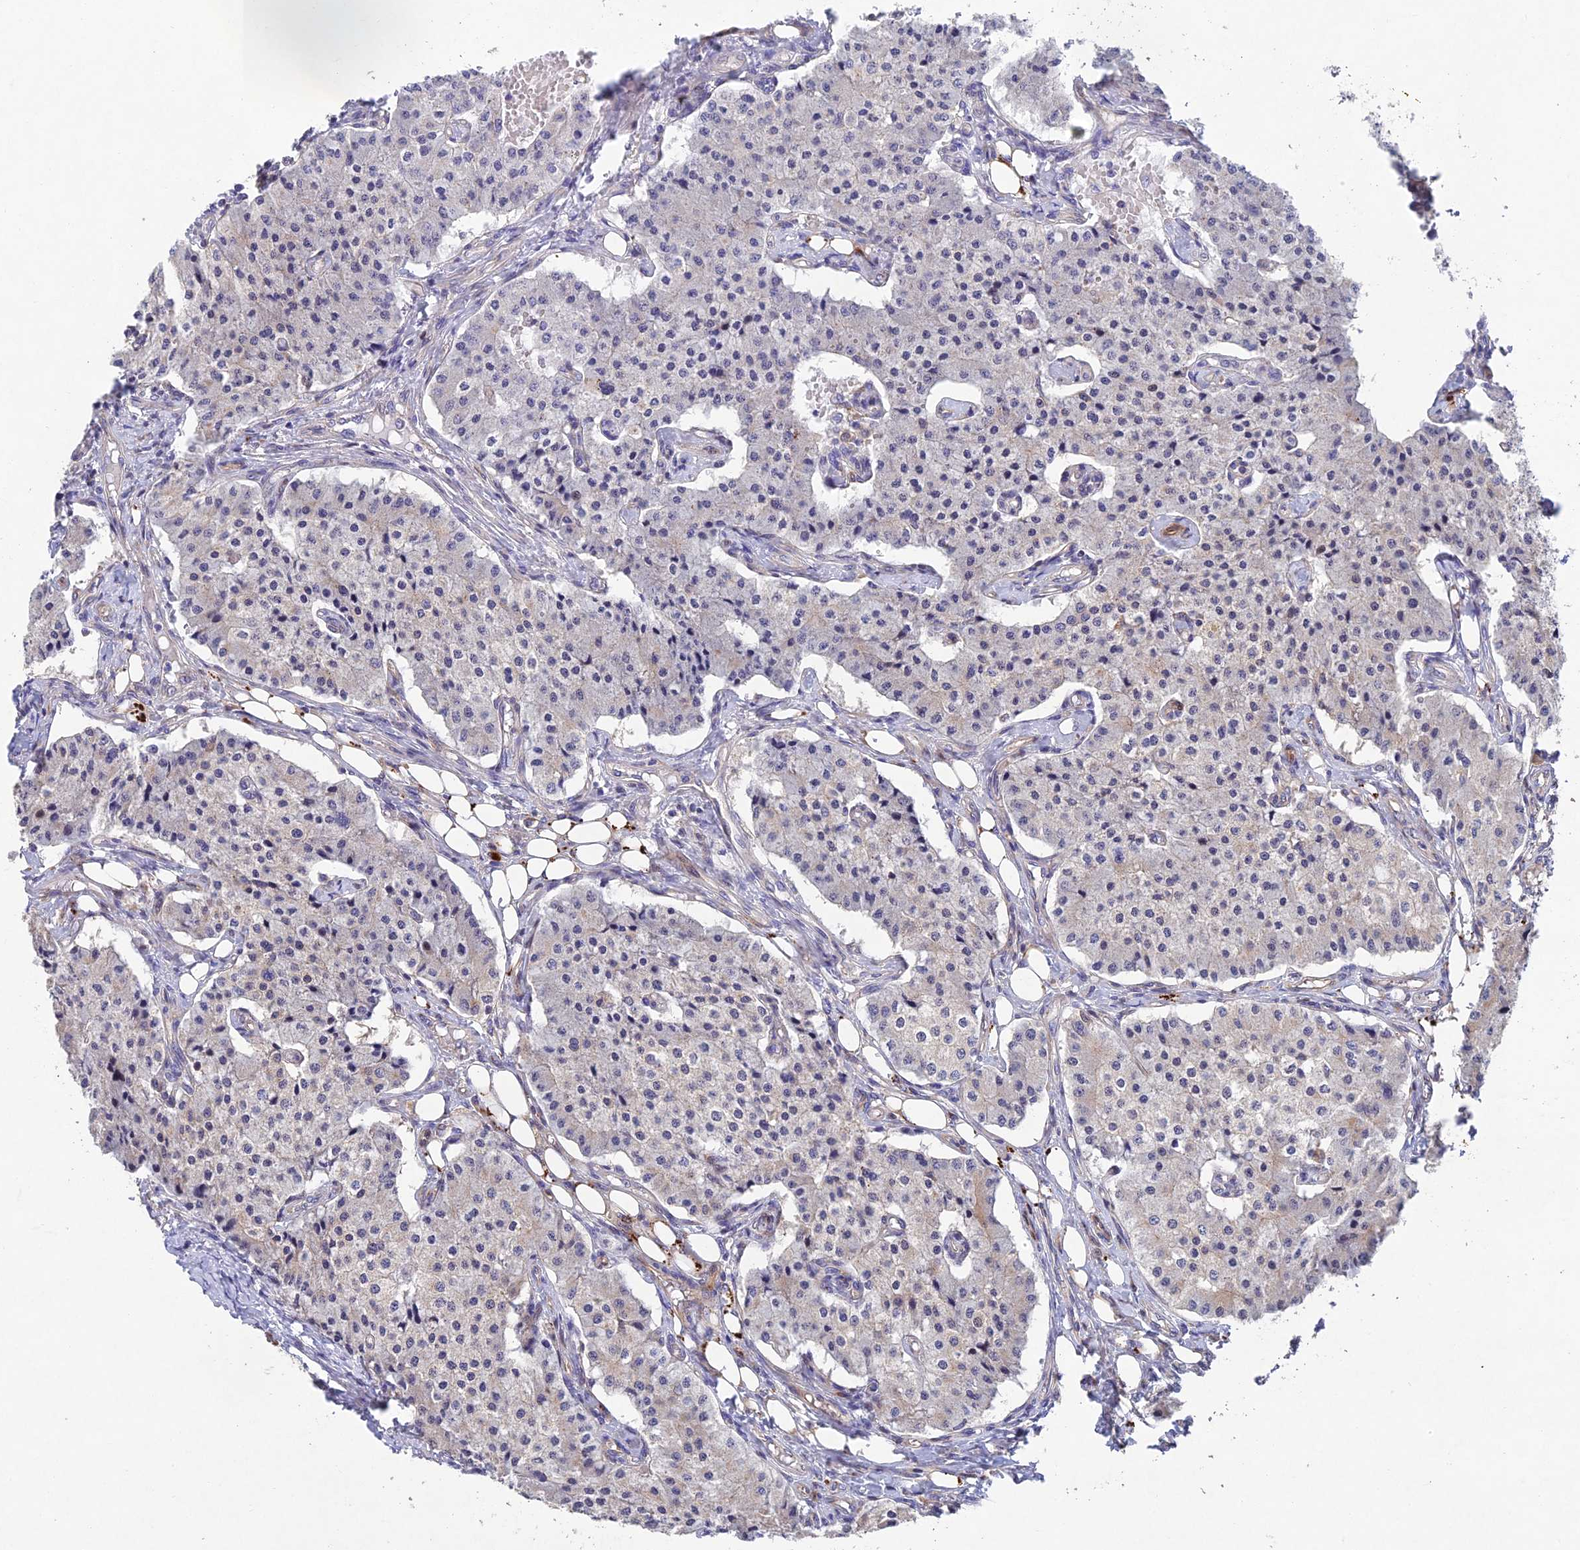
{"staining": {"intensity": "negative", "quantity": "none", "location": "none"}, "tissue": "carcinoid", "cell_type": "Tumor cells", "image_type": "cancer", "snomed": [{"axis": "morphology", "description": "Carcinoid, malignant, NOS"}, {"axis": "topography", "description": "Colon"}], "caption": "The immunohistochemistry (IHC) photomicrograph has no significant positivity in tumor cells of malignant carcinoid tissue. (DAB IHC, high magnification).", "gene": "NSMCE1", "patient": {"sex": "female", "age": 52}}